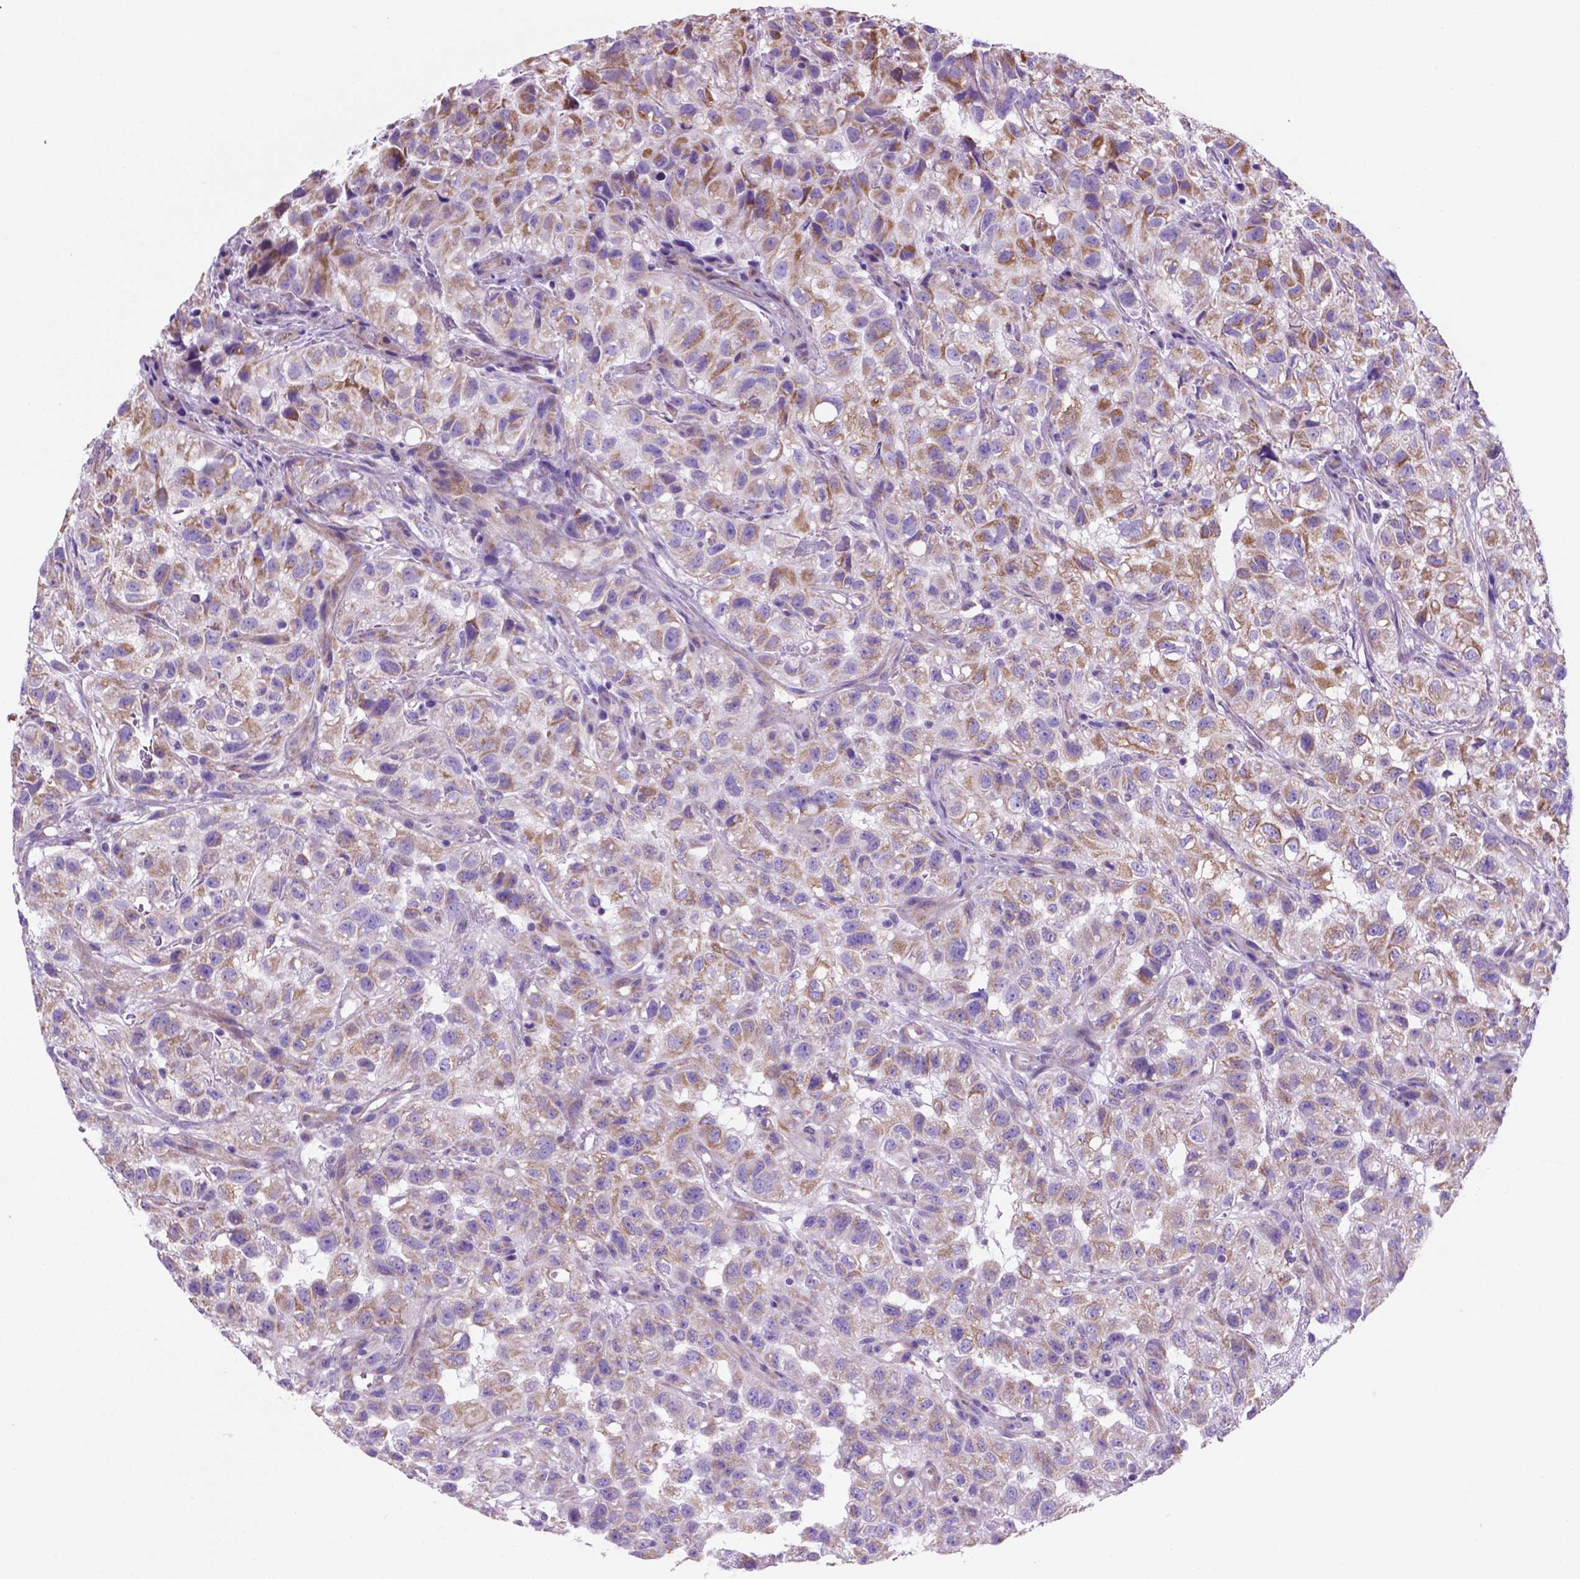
{"staining": {"intensity": "moderate", "quantity": "25%-75%", "location": "cytoplasmic/membranous"}, "tissue": "renal cancer", "cell_type": "Tumor cells", "image_type": "cancer", "snomed": [{"axis": "morphology", "description": "Adenocarcinoma, NOS"}, {"axis": "topography", "description": "Kidney"}], "caption": "Renal cancer (adenocarcinoma) was stained to show a protein in brown. There is medium levels of moderate cytoplasmic/membranous positivity in approximately 25%-75% of tumor cells.", "gene": "TMEM121B", "patient": {"sex": "male", "age": 64}}